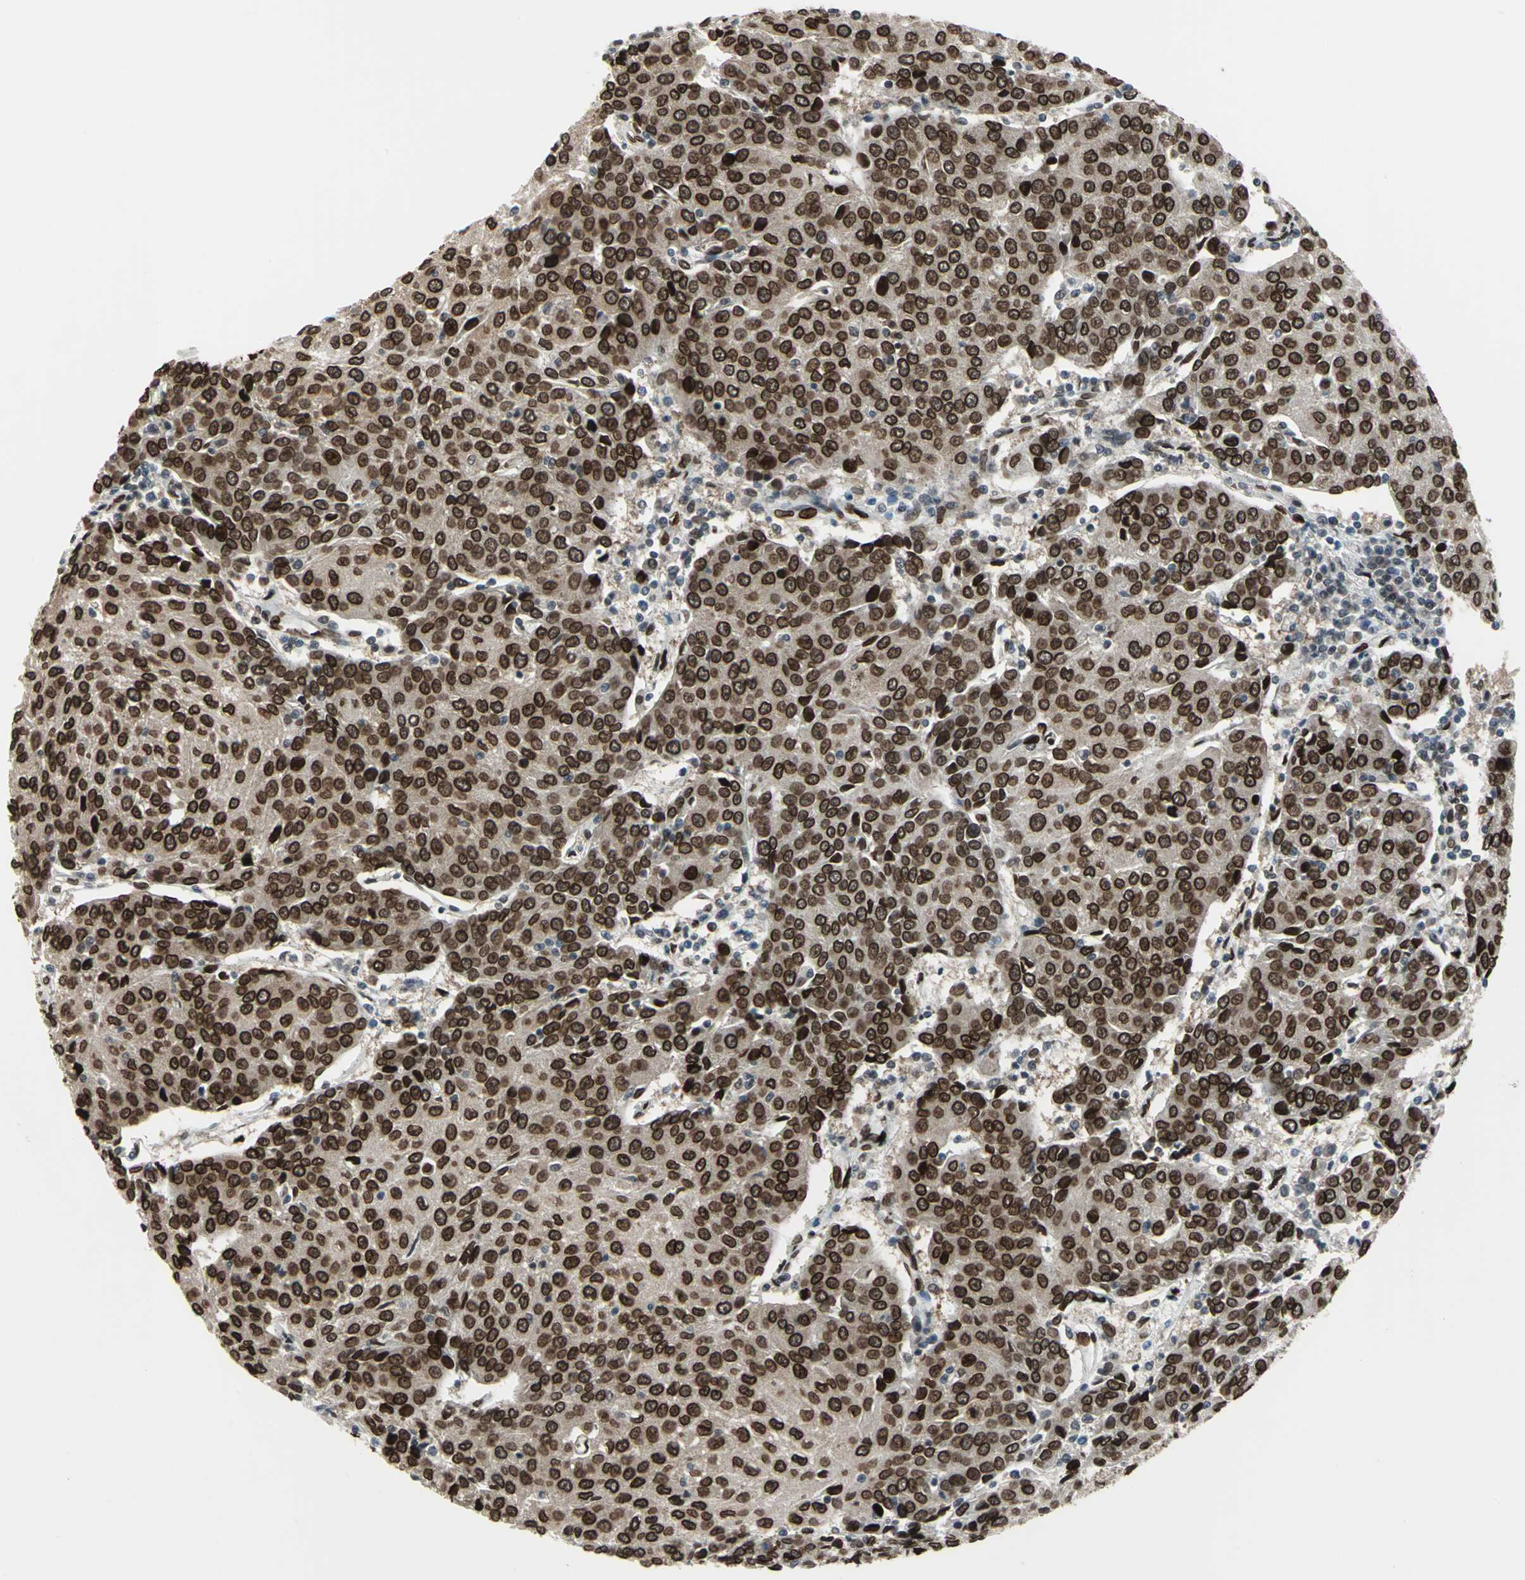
{"staining": {"intensity": "strong", "quantity": ">75%", "location": "cytoplasmic/membranous,nuclear"}, "tissue": "urothelial cancer", "cell_type": "Tumor cells", "image_type": "cancer", "snomed": [{"axis": "morphology", "description": "Urothelial carcinoma, High grade"}, {"axis": "topography", "description": "Urinary bladder"}], "caption": "Protein expression analysis of human urothelial carcinoma (high-grade) reveals strong cytoplasmic/membranous and nuclear staining in approximately >75% of tumor cells. (DAB IHC with brightfield microscopy, high magnification).", "gene": "ISY1", "patient": {"sex": "female", "age": 85}}